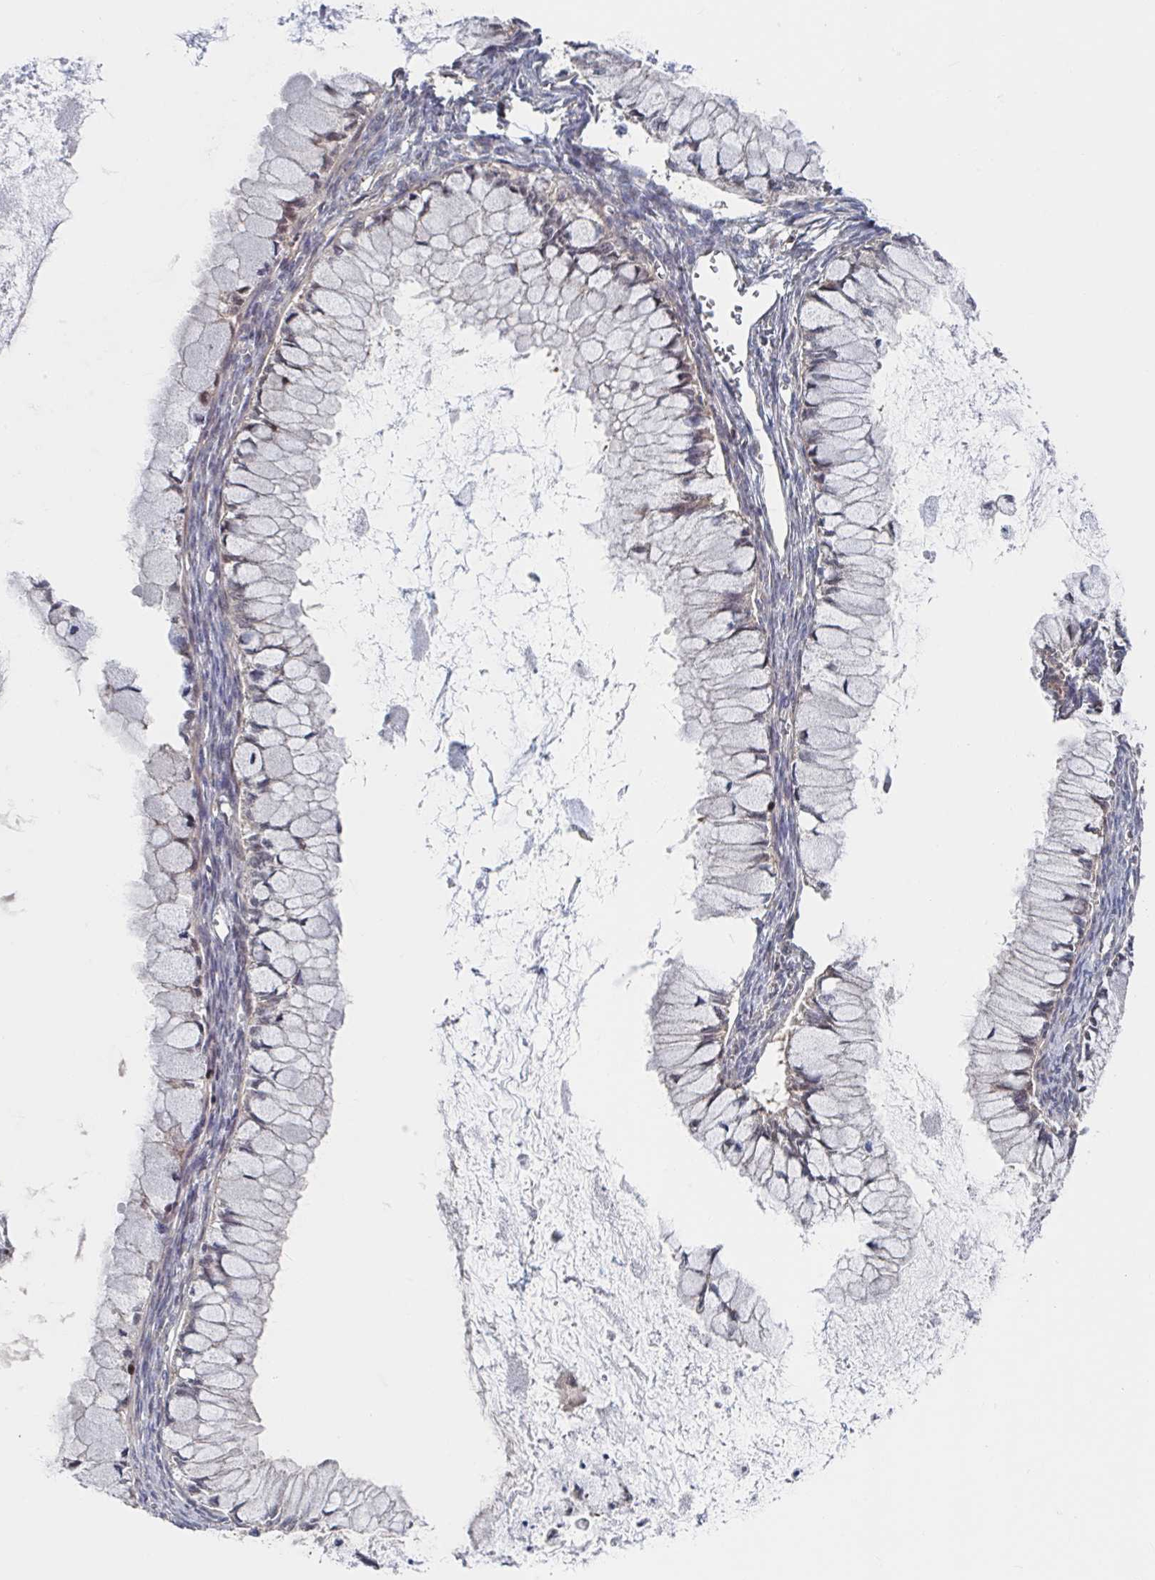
{"staining": {"intensity": "negative", "quantity": "none", "location": "none"}, "tissue": "ovarian cancer", "cell_type": "Tumor cells", "image_type": "cancer", "snomed": [{"axis": "morphology", "description": "Cystadenocarcinoma, mucinous, NOS"}, {"axis": "topography", "description": "Ovary"}], "caption": "Tumor cells show no significant staining in mucinous cystadenocarcinoma (ovarian).", "gene": "DHRS12", "patient": {"sex": "female", "age": 34}}